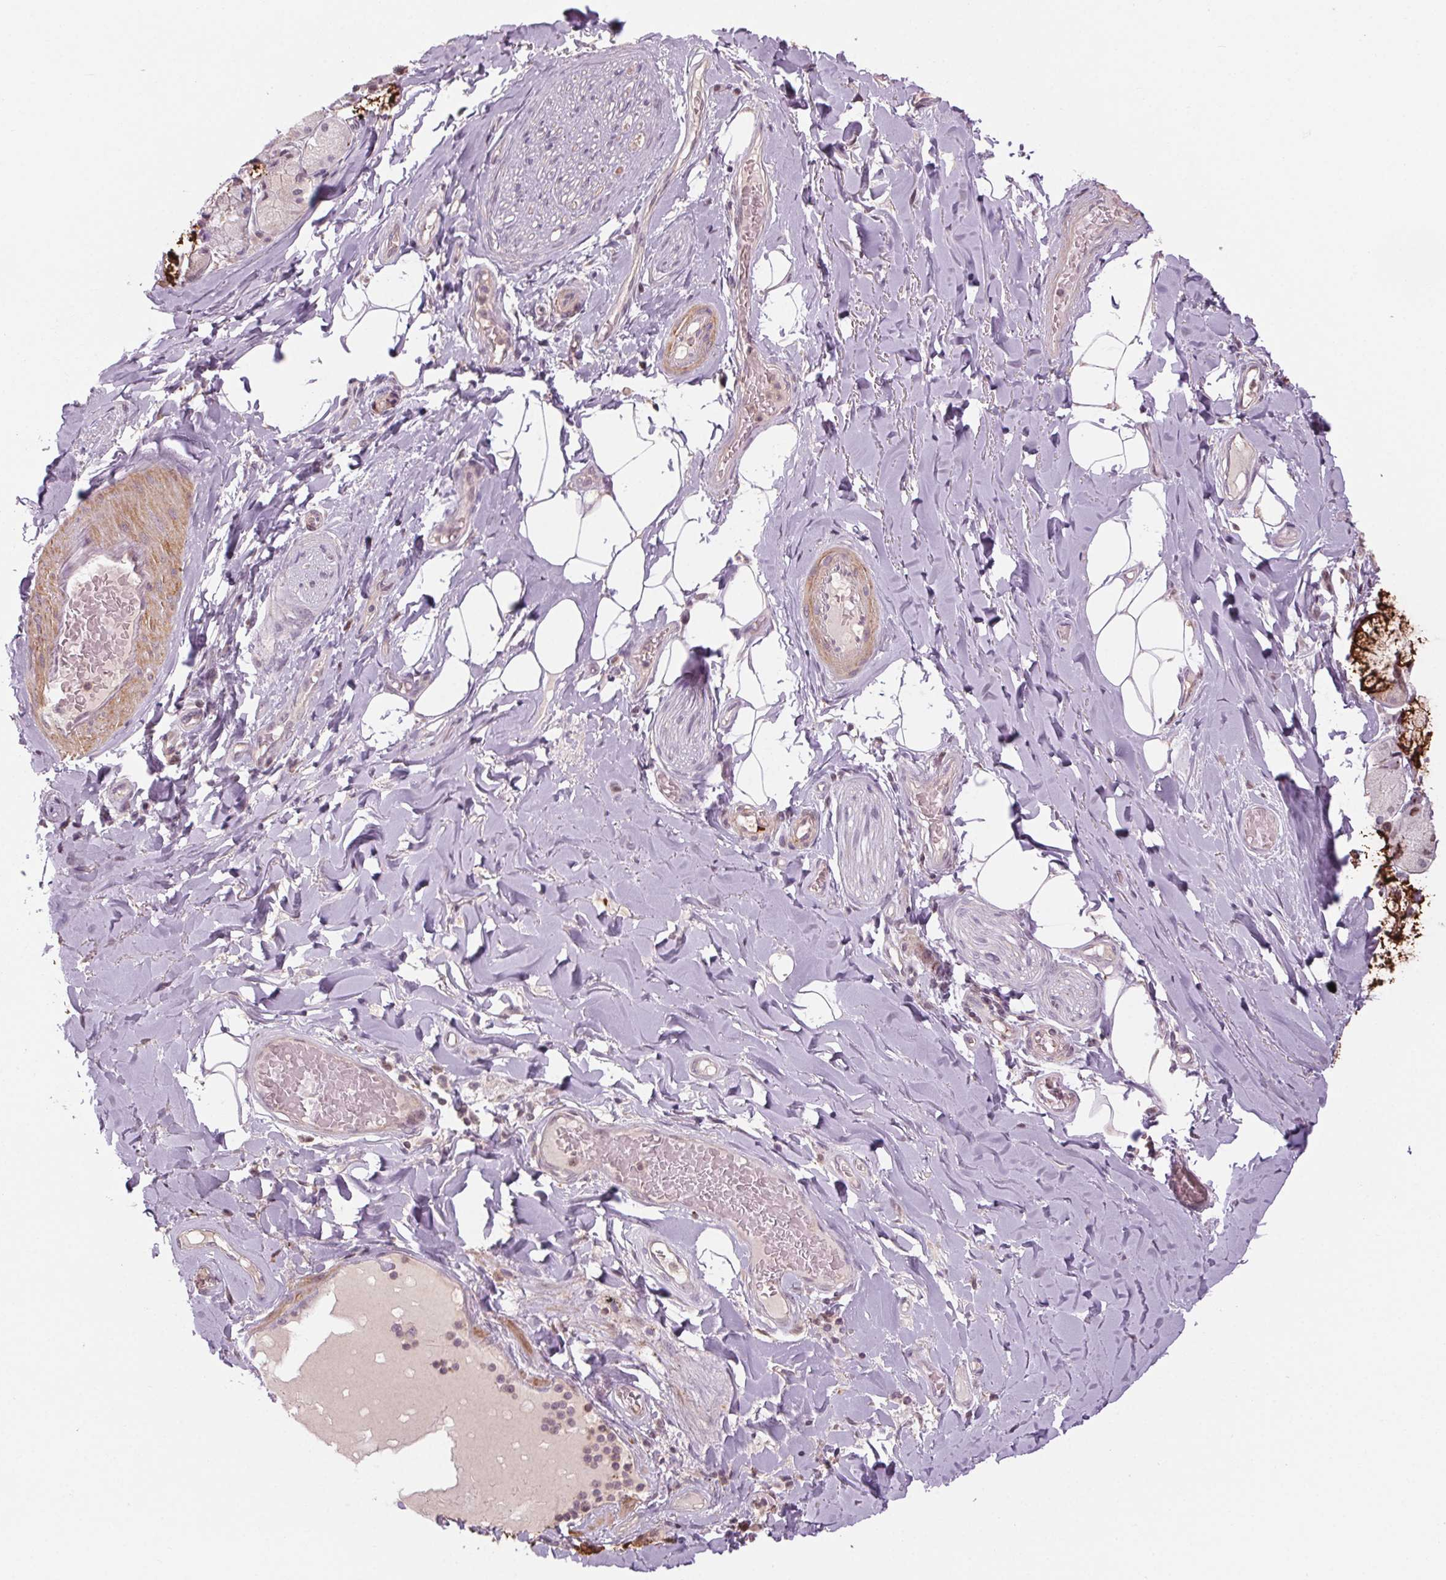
{"staining": {"intensity": "negative", "quantity": "none", "location": "none"}, "tissue": "adipose tissue", "cell_type": "Adipocytes", "image_type": "normal", "snomed": [{"axis": "morphology", "description": "Normal tissue, NOS"}, {"axis": "topography", "description": "Cartilage tissue"}, {"axis": "topography", "description": "Bronchus"}], "caption": "An immunohistochemistry (IHC) histopathology image of benign adipose tissue is shown. There is no staining in adipocytes of adipose tissue.", "gene": "HHLA2", "patient": {"sex": "male", "age": 64}}